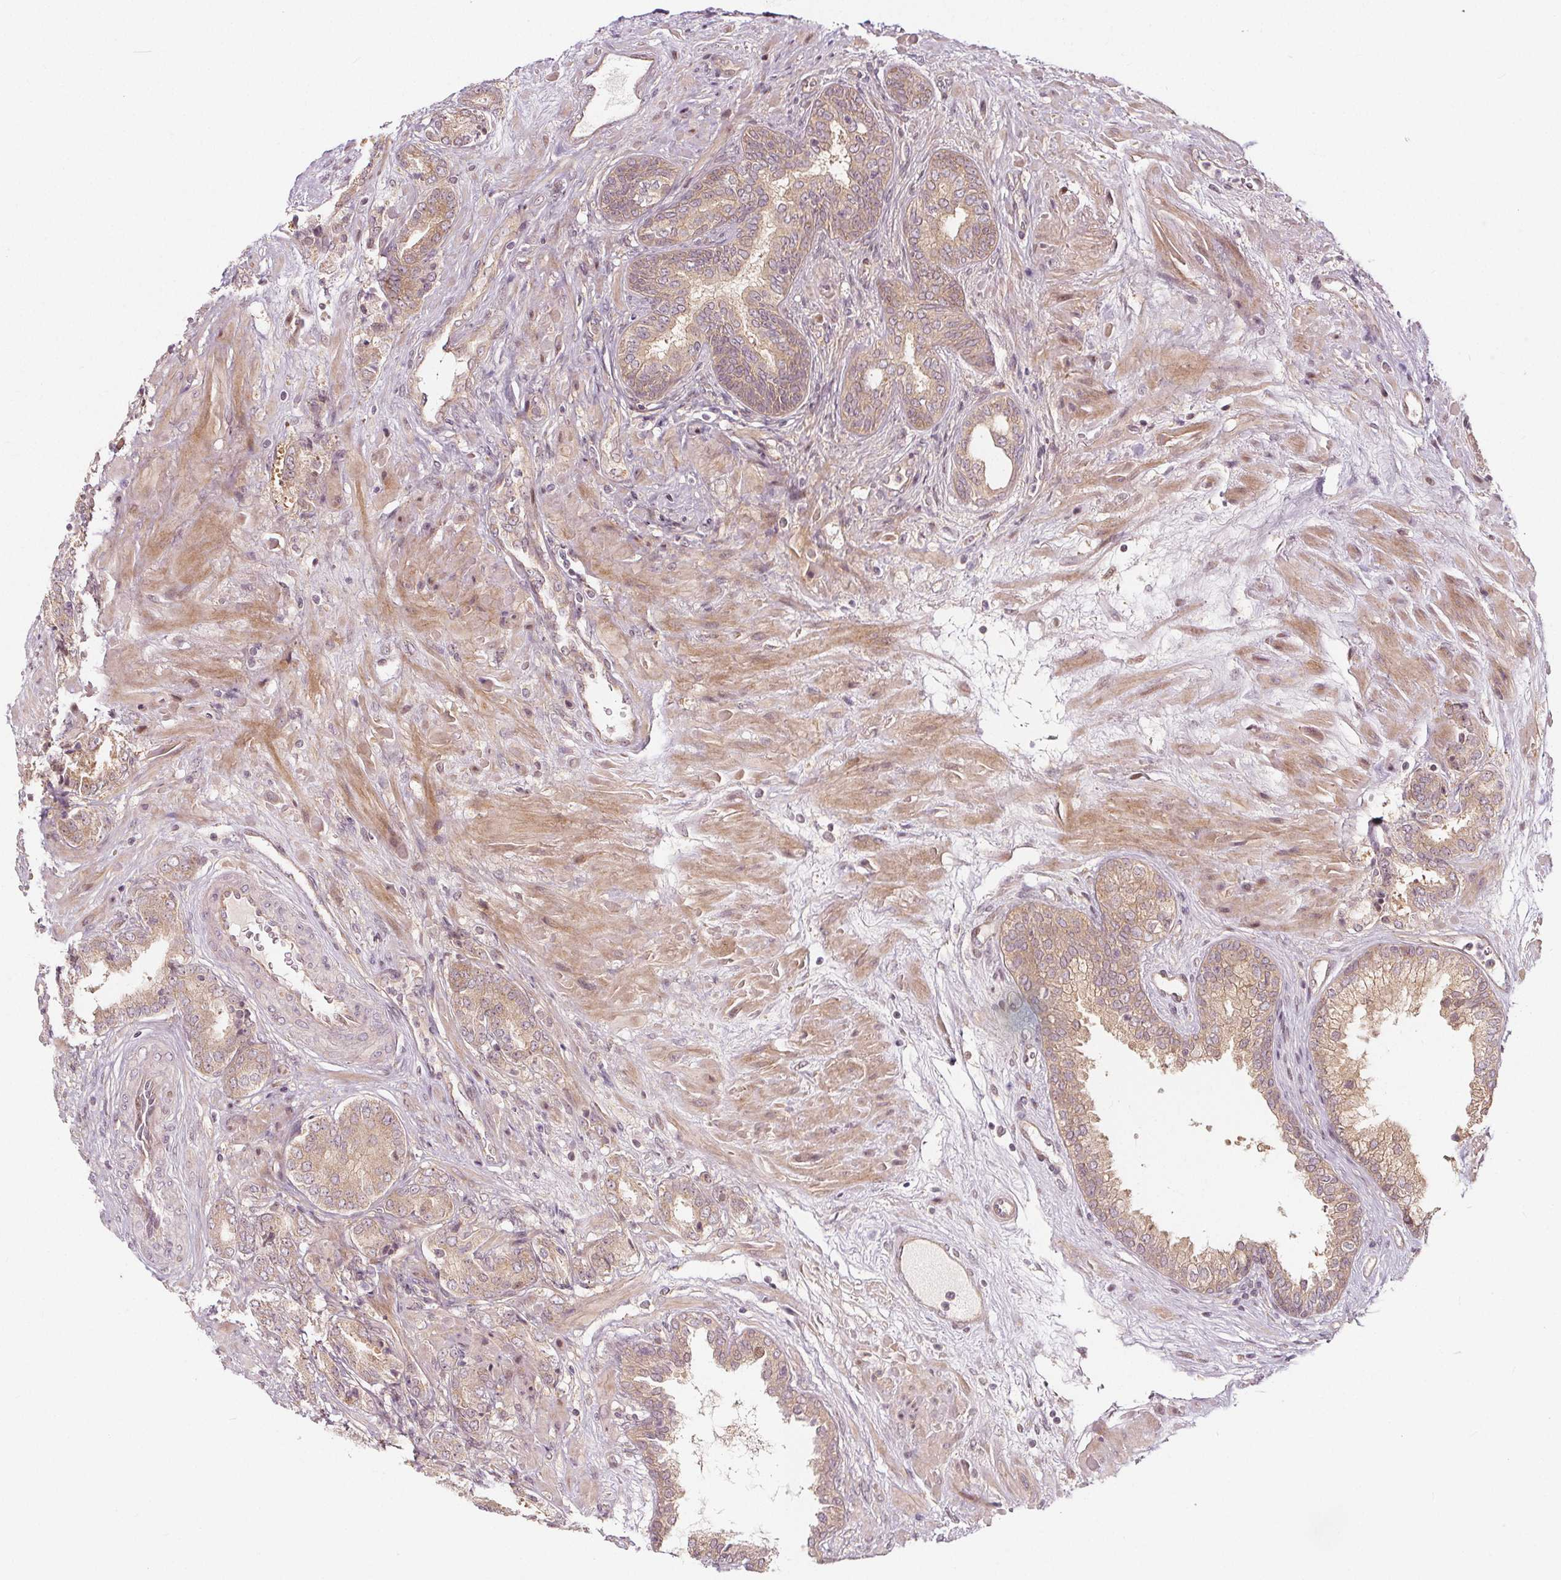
{"staining": {"intensity": "weak", "quantity": ">75%", "location": "cytoplasmic/membranous,nuclear"}, "tissue": "prostate cancer", "cell_type": "Tumor cells", "image_type": "cancer", "snomed": [{"axis": "morphology", "description": "Adenocarcinoma, High grade"}, {"axis": "topography", "description": "Prostate"}], "caption": "An immunohistochemistry (IHC) photomicrograph of tumor tissue is shown. Protein staining in brown shows weak cytoplasmic/membranous and nuclear positivity in prostate cancer within tumor cells. (brown staining indicates protein expression, while blue staining denotes nuclei).", "gene": "AKT1S1", "patient": {"sex": "male", "age": 56}}